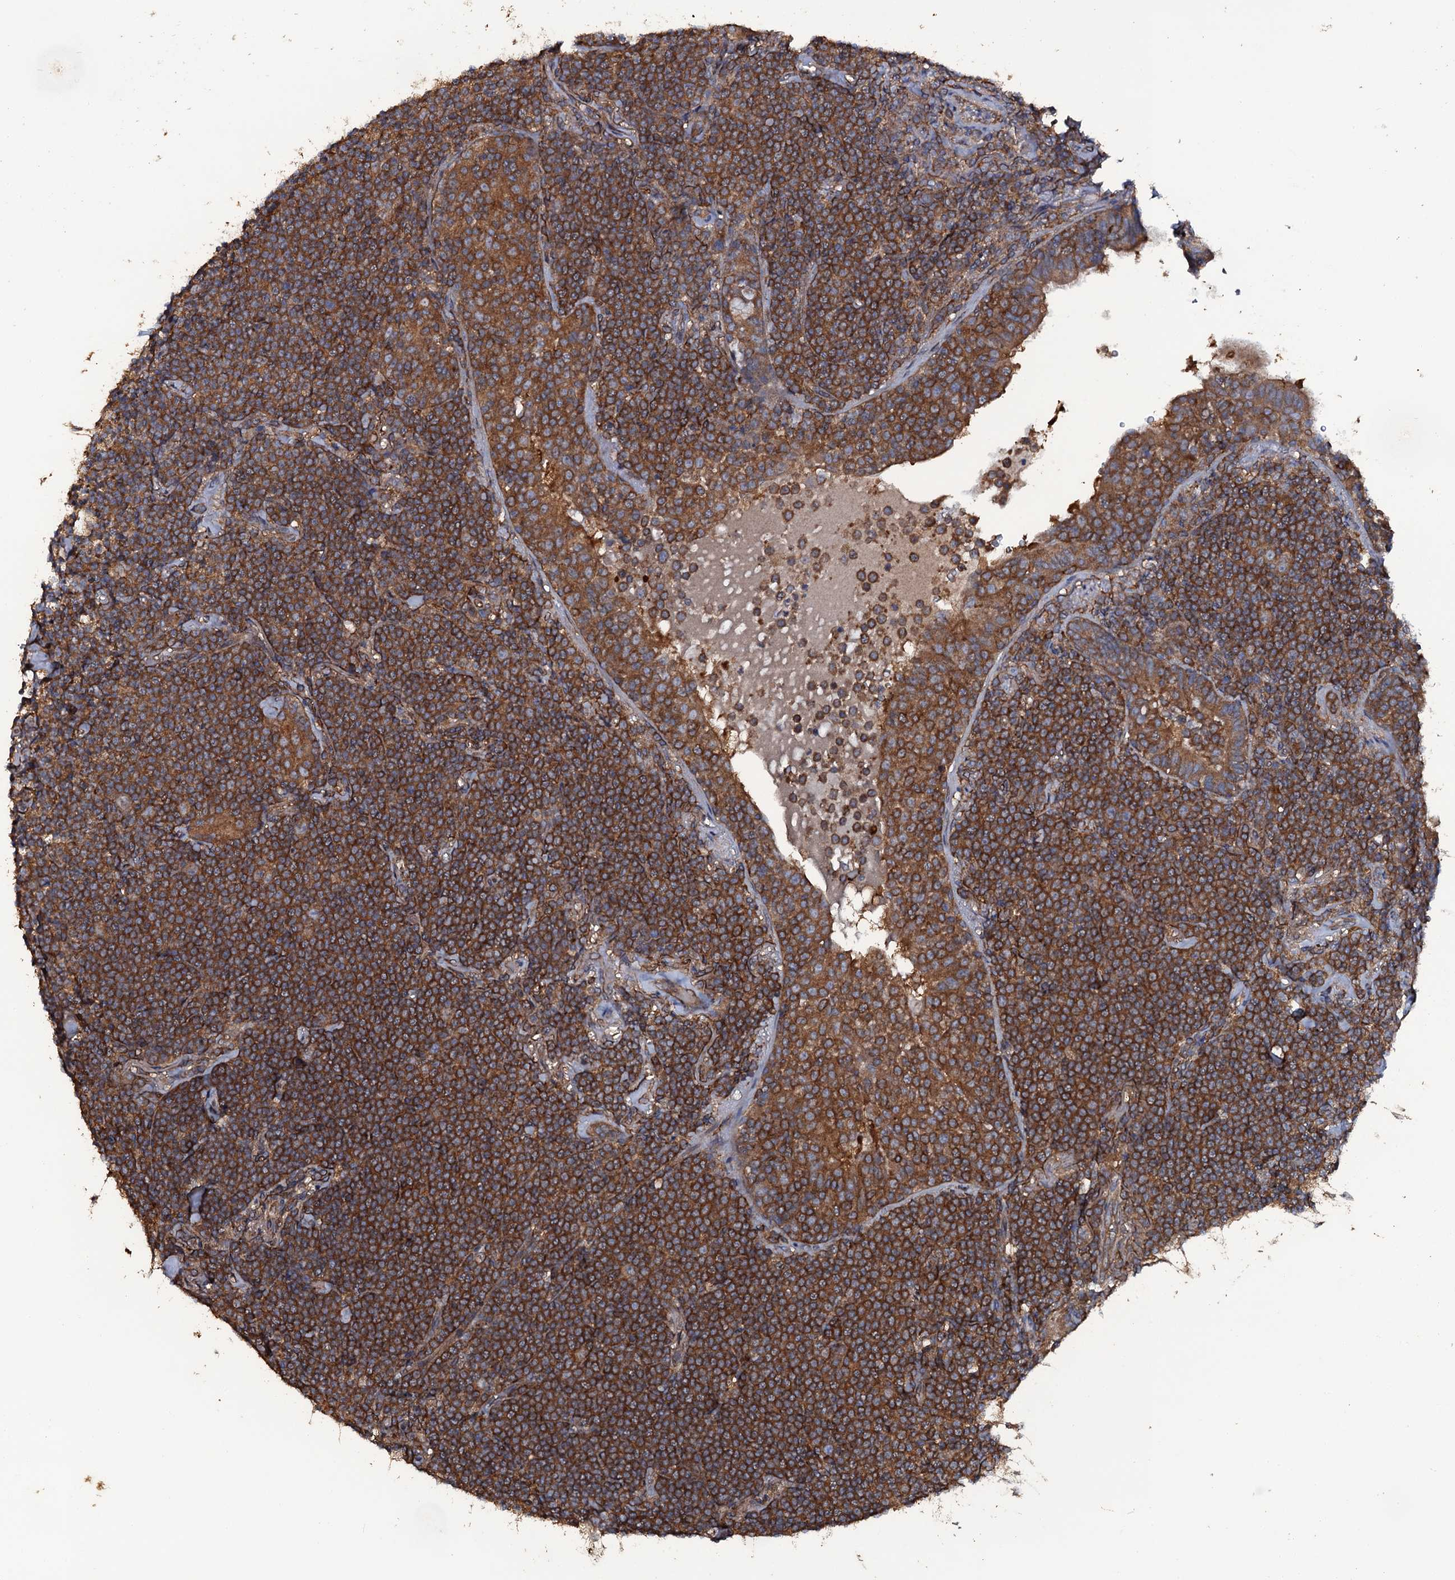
{"staining": {"intensity": "strong", "quantity": ">75%", "location": "cytoplasmic/membranous"}, "tissue": "lymphoma", "cell_type": "Tumor cells", "image_type": "cancer", "snomed": [{"axis": "morphology", "description": "Malignant lymphoma, non-Hodgkin's type, Low grade"}, {"axis": "topography", "description": "Lung"}], "caption": "Immunohistochemical staining of low-grade malignant lymphoma, non-Hodgkin's type shows high levels of strong cytoplasmic/membranous expression in about >75% of tumor cells.", "gene": "TTC23", "patient": {"sex": "female", "age": 71}}